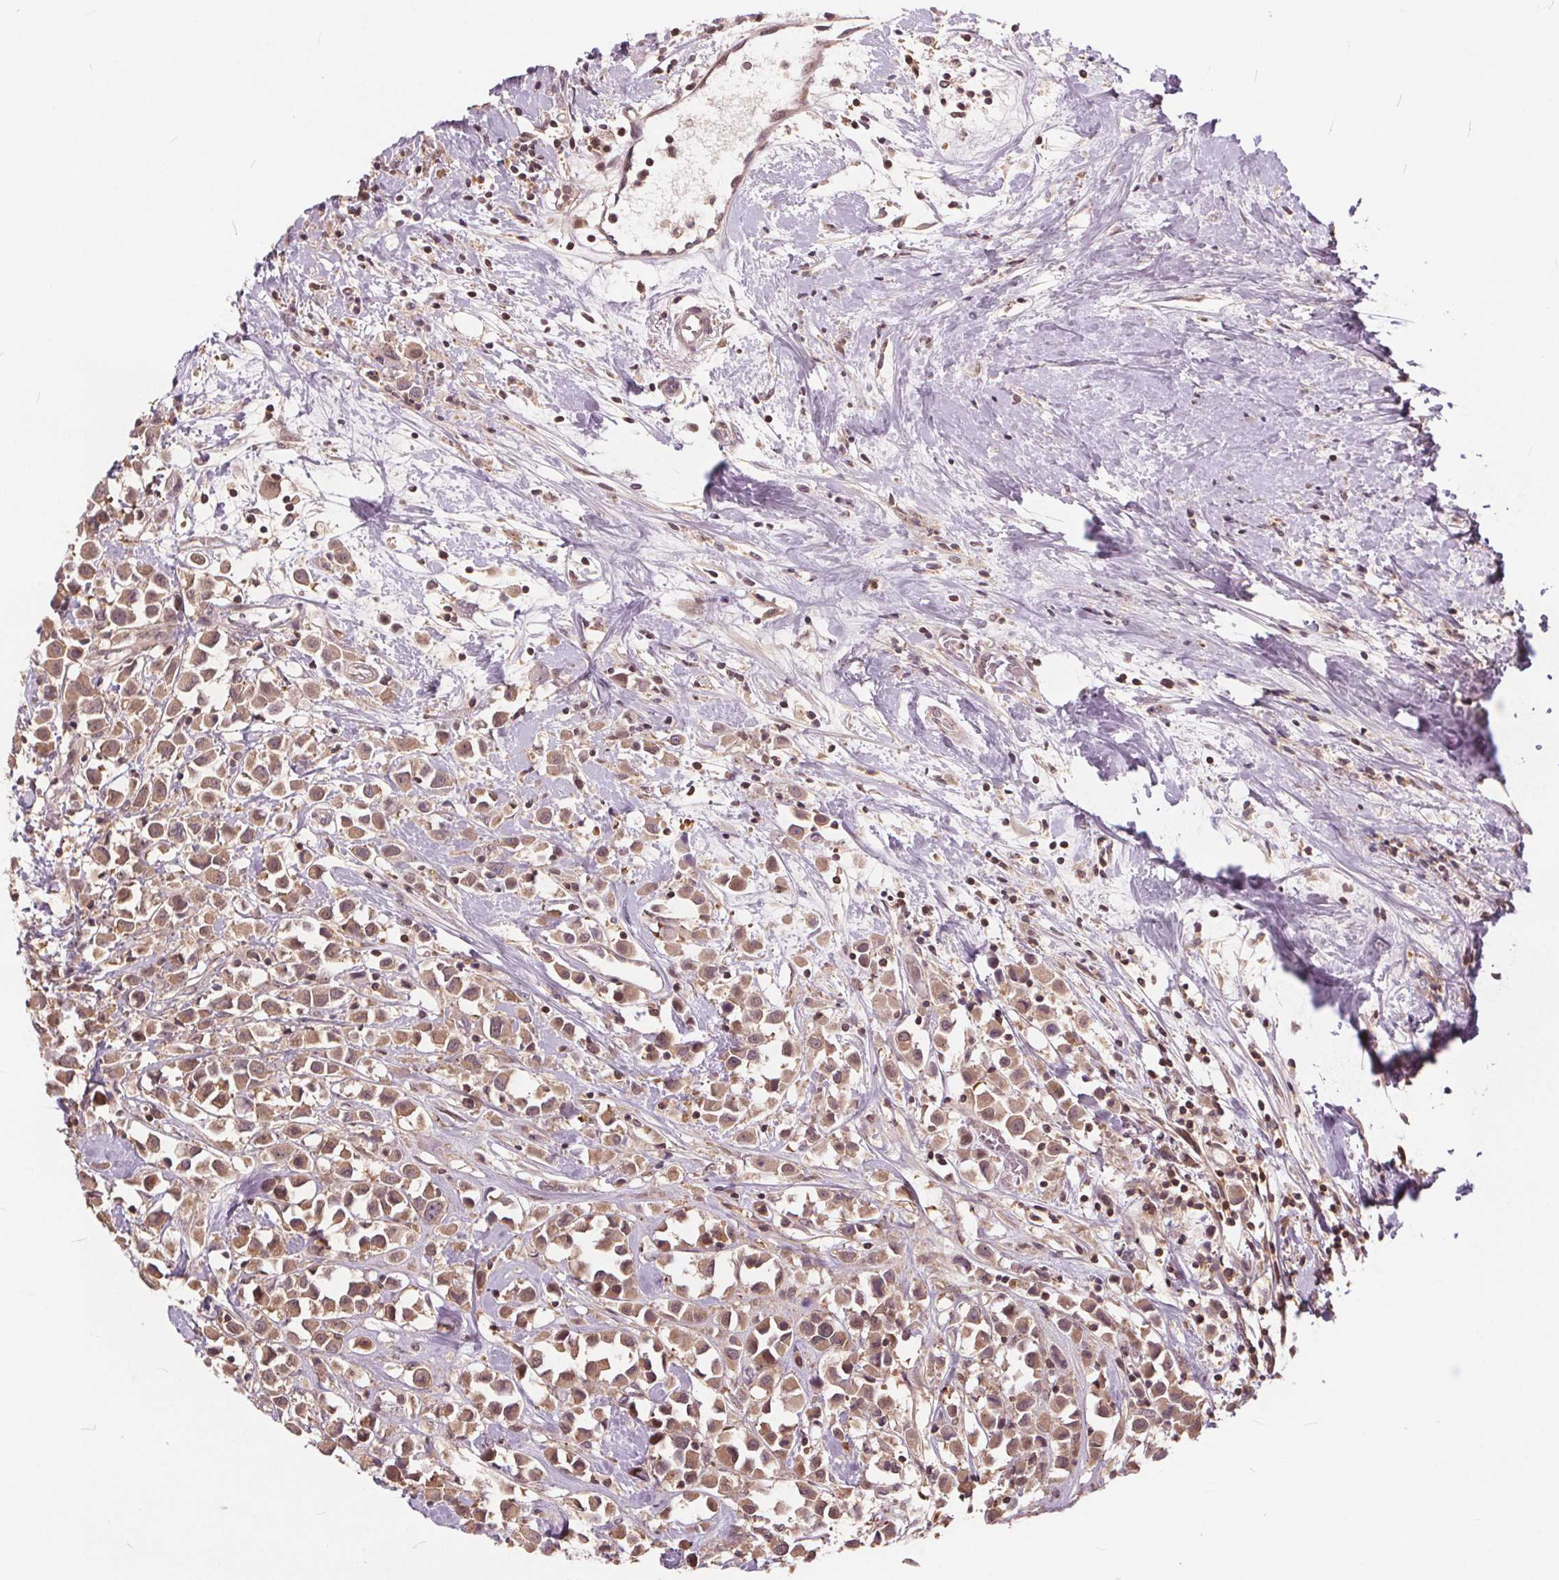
{"staining": {"intensity": "moderate", "quantity": ">75%", "location": "cytoplasmic/membranous,nuclear"}, "tissue": "breast cancer", "cell_type": "Tumor cells", "image_type": "cancer", "snomed": [{"axis": "morphology", "description": "Duct carcinoma"}, {"axis": "topography", "description": "Breast"}], "caption": "Immunohistochemical staining of breast cancer (intraductal carcinoma) displays medium levels of moderate cytoplasmic/membranous and nuclear staining in about >75% of tumor cells.", "gene": "HIF1AN", "patient": {"sex": "female", "age": 61}}